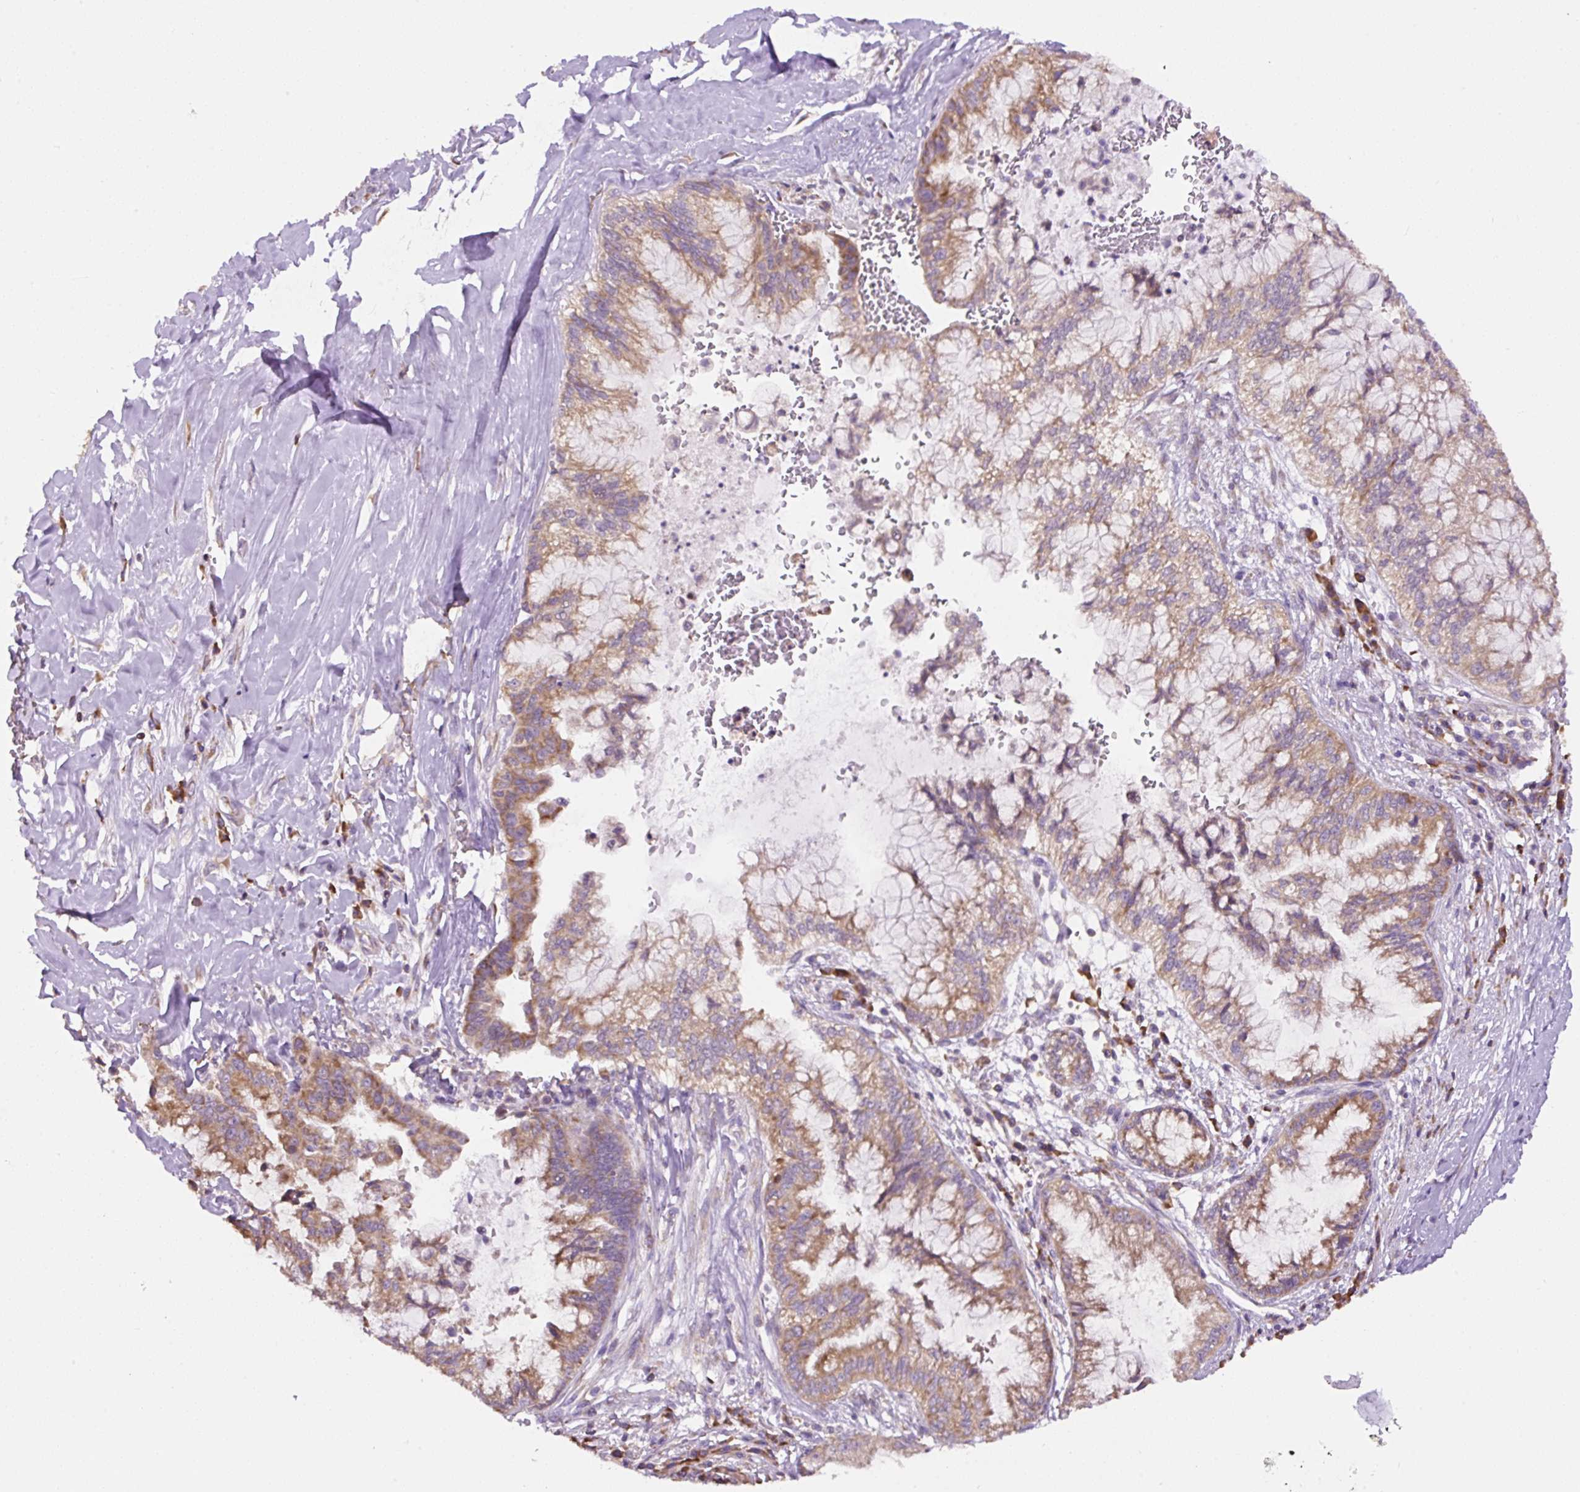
{"staining": {"intensity": "moderate", "quantity": ">75%", "location": "cytoplasmic/membranous"}, "tissue": "pancreatic cancer", "cell_type": "Tumor cells", "image_type": "cancer", "snomed": [{"axis": "morphology", "description": "Adenocarcinoma, NOS"}, {"axis": "topography", "description": "Pancreas"}], "caption": "Immunohistochemistry photomicrograph of neoplastic tissue: pancreatic cancer stained using immunohistochemistry (IHC) shows medium levels of moderate protein expression localized specifically in the cytoplasmic/membranous of tumor cells, appearing as a cytoplasmic/membranous brown color.", "gene": "RPS23", "patient": {"sex": "male", "age": 73}}